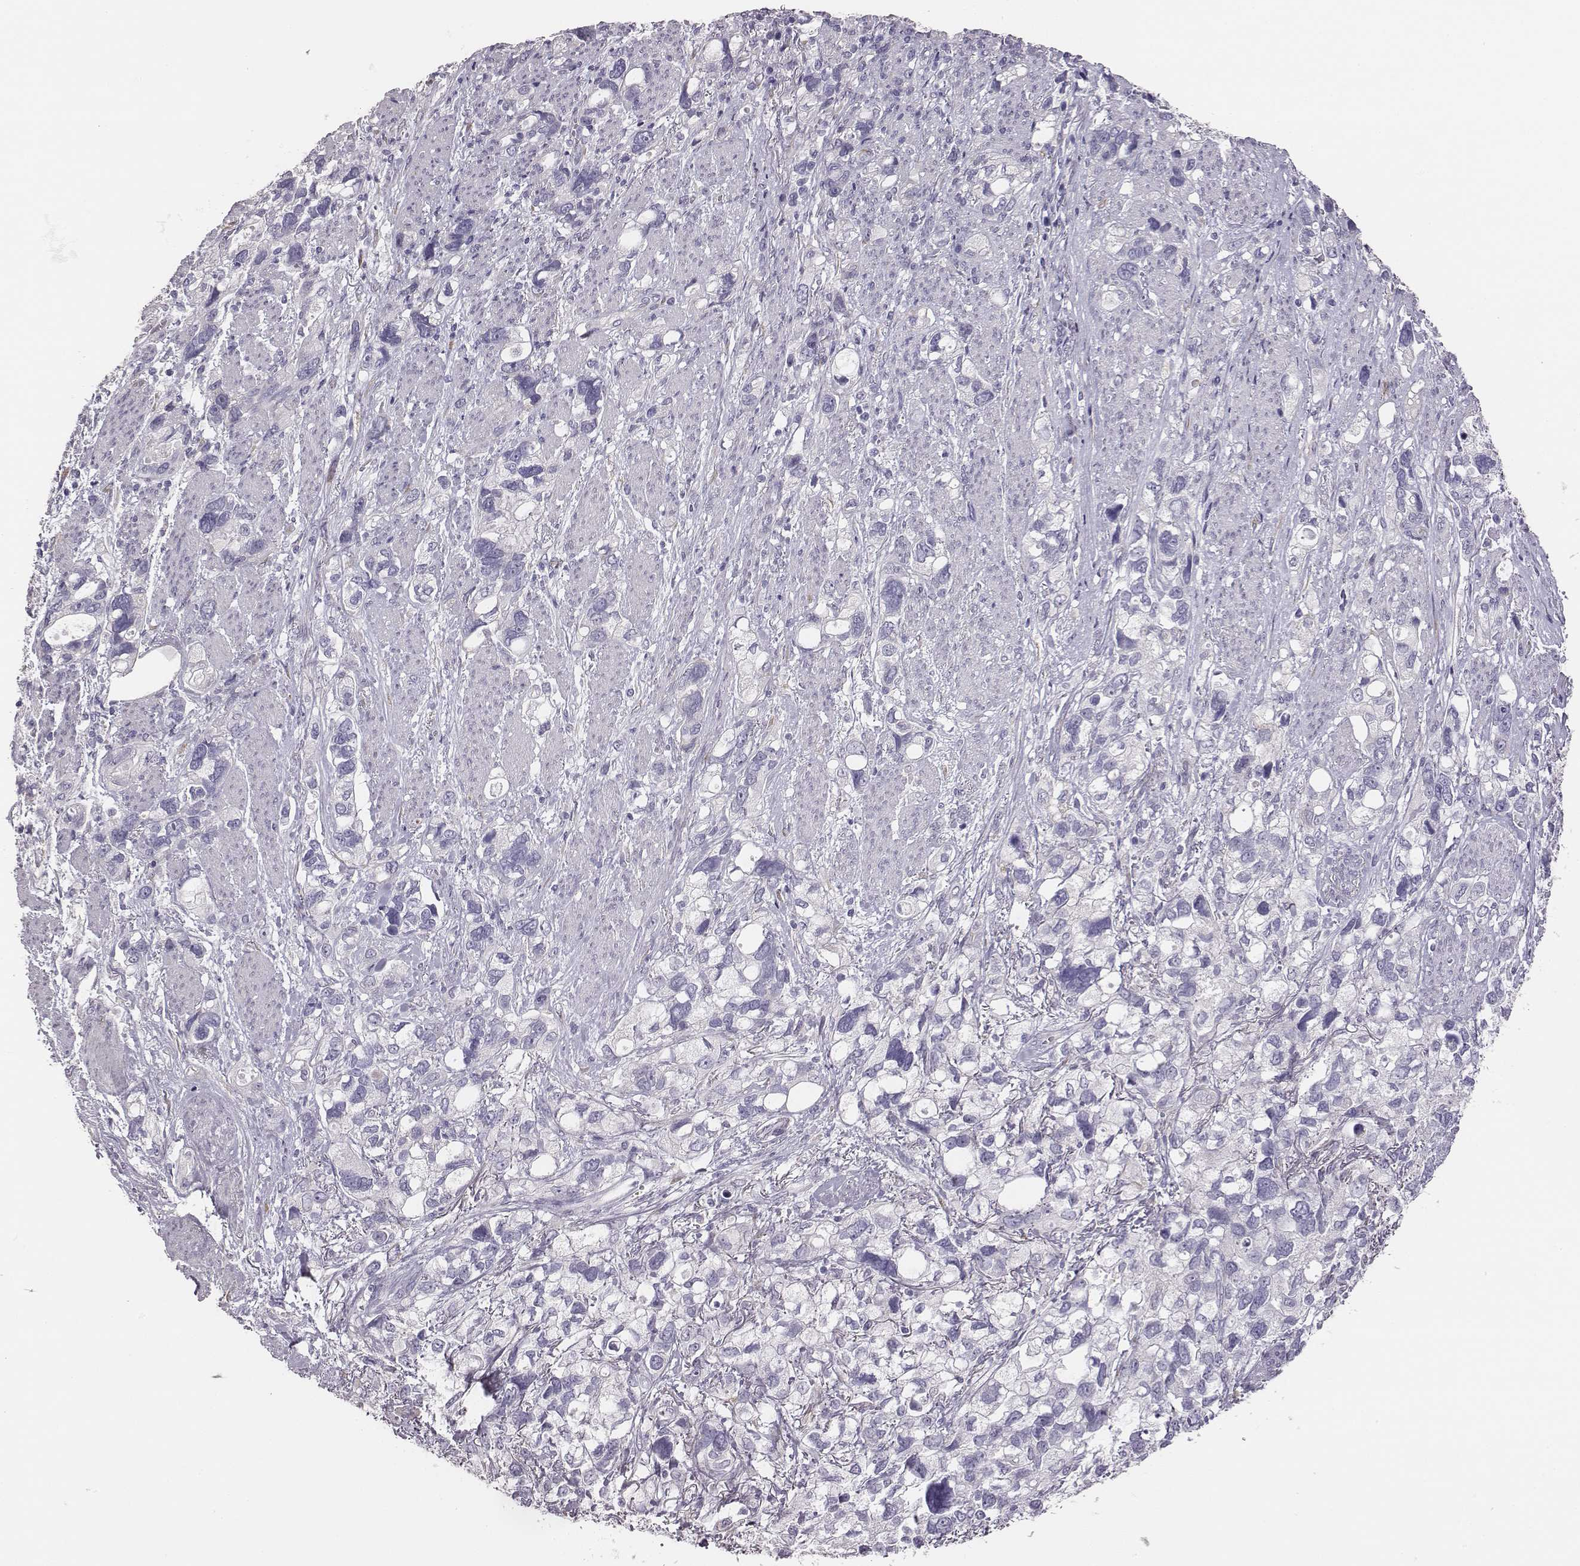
{"staining": {"intensity": "negative", "quantity": "none", "location": "none"}, "tissue": "stomach cancer", "cell_type": "Tumor cells", "image_type": "cancer", "snomed": [{"axis": "morphology", "description": "Adenocarcinoma, NOS"}, {"axis": "topography", "description": "Stomach, upper"}], "caption": "Immunohistochemistry image of adenocarcinoma (stomach) stained for a protein (brown), which shows no staining in tumor cells.", "gene": "GUCA1A", "patient": {"sex": "female", "age": 81}}